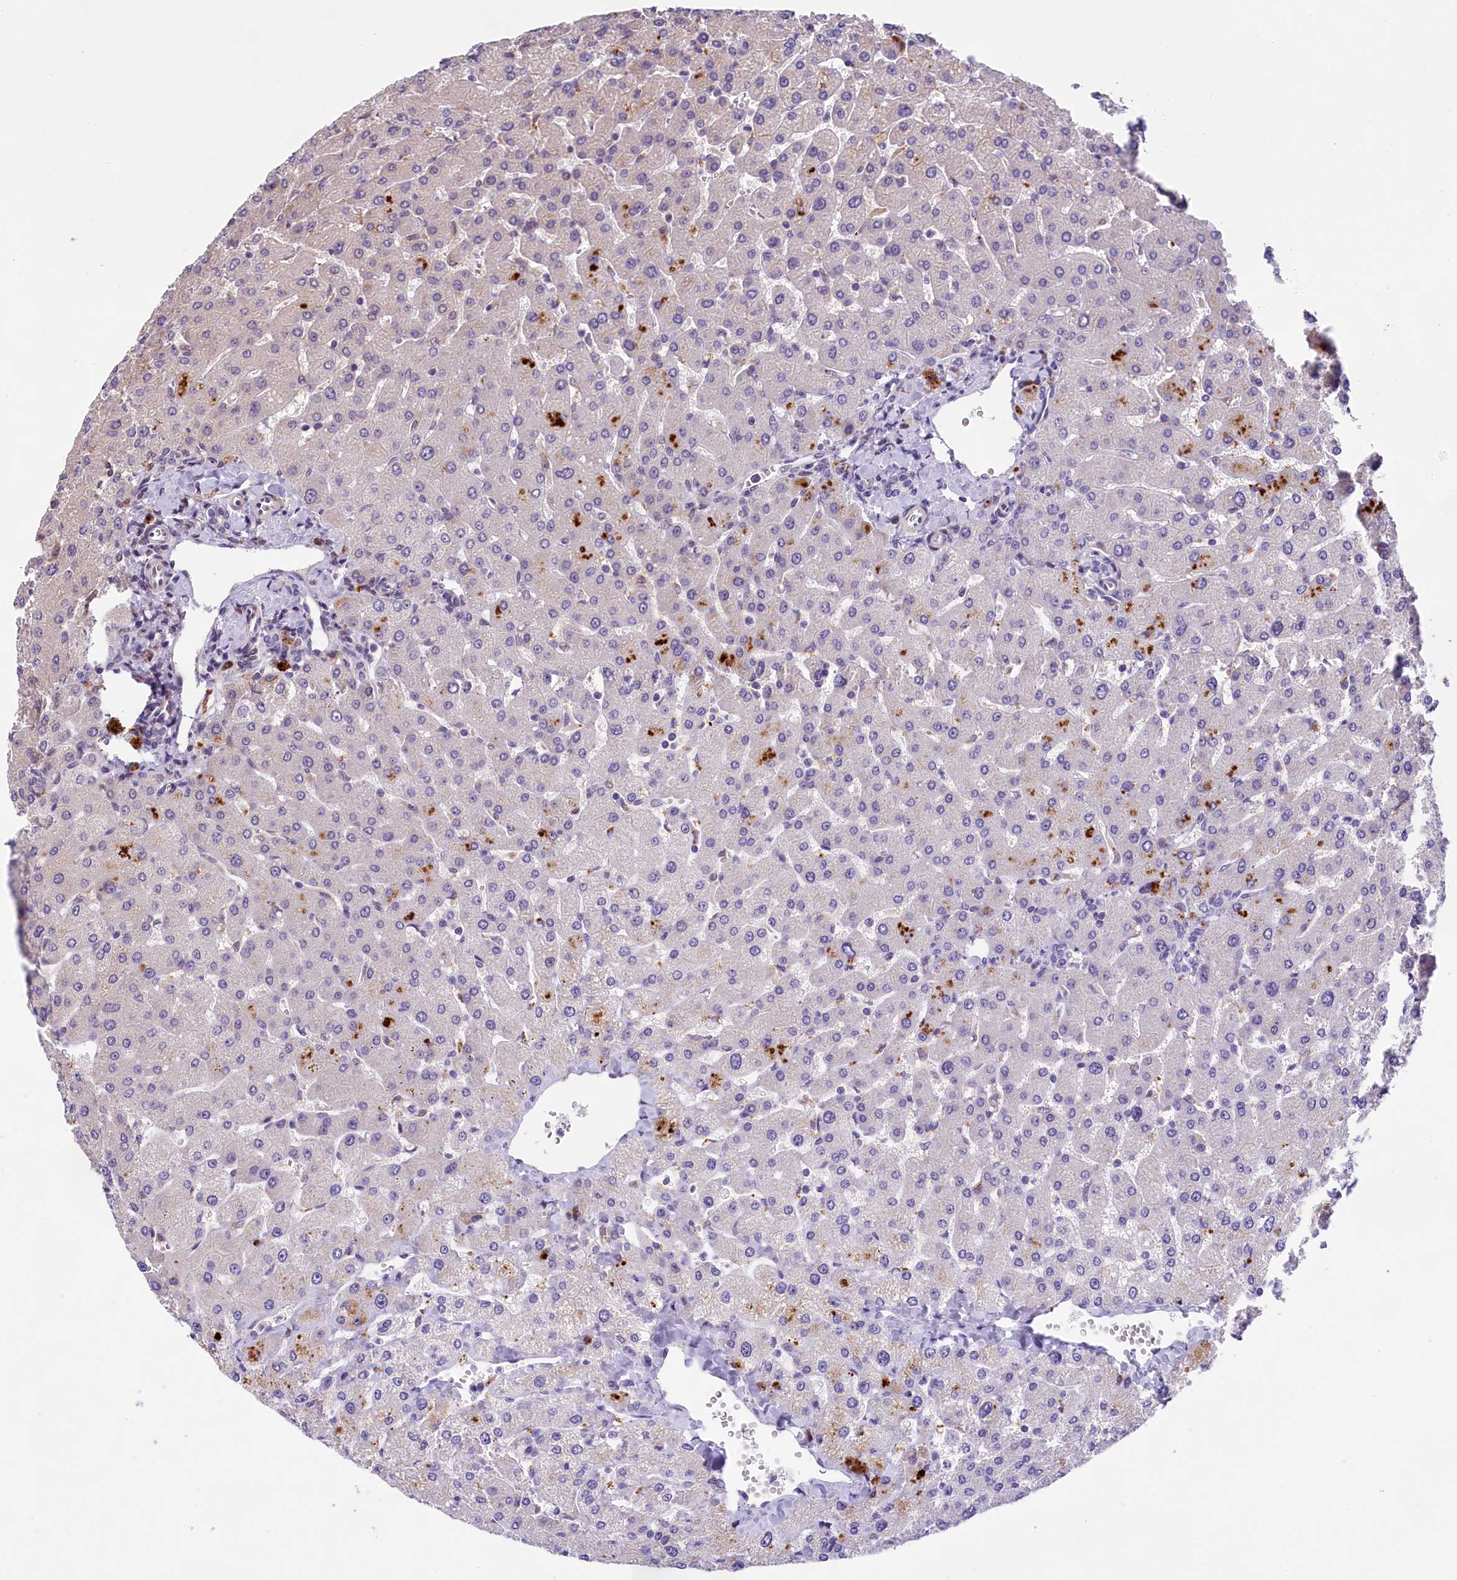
{"staining": {"intensity": "negative", "quantity": "none", "location": "none"}, "tissue": "liver", "cell_type": "Cholangiocytes", "image_type": "normal", "snomed": [{"axis": "morphology", "description": "Normal tissue, NOS"}, {"axis": "topography", "description": "Liver"}], "caption": "This is an IHC photomicrograph of normal human liver. There is no expression in cholangiocytes.", "gene": "FBXO45", "patient": {"sex": "male", "age": 55}}